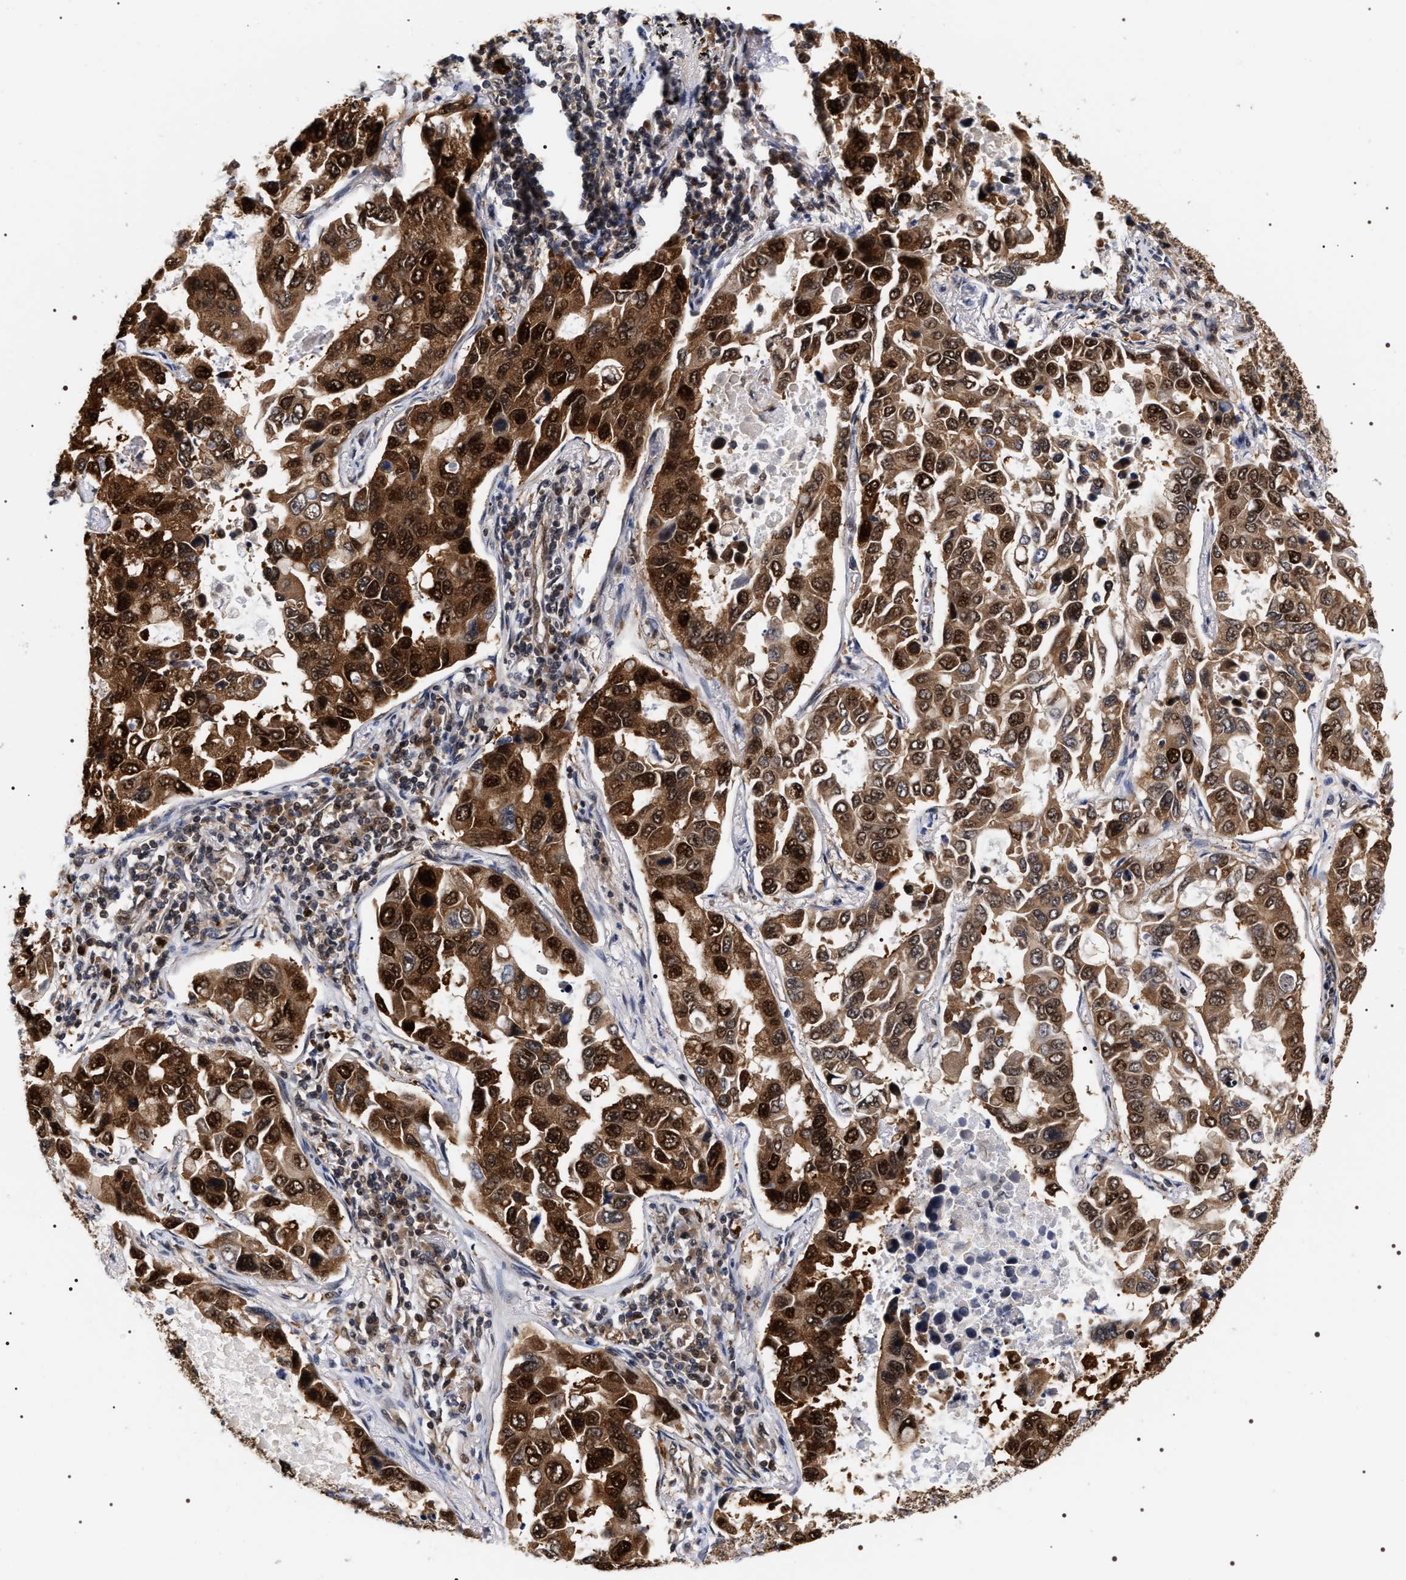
{"staining": {"intensity": "strong", "quantity": ">75%", "location": "cytoplasmic/membranous,nuclear"}, "tissue": "lung cancer", "cell_type": "Tumor cells", "image_type": "cancer", "snomed": [{"axis": "morphology", "description": "Adenocarcinoma, NOS"}, {"axis": "topography", "description": "Lung"}], "caption": "This histopathology image displays lung cancer (adenocarcinoma) stained with immunohistochemistry to label a protein in brown. The cytoplasmic/membranous and nuclear of tumor cells show strong positivity for the protein. Nuclei are counter-stained blue.", "gene": "BAG6", "patient": {"sex": "male", "age": 64}}